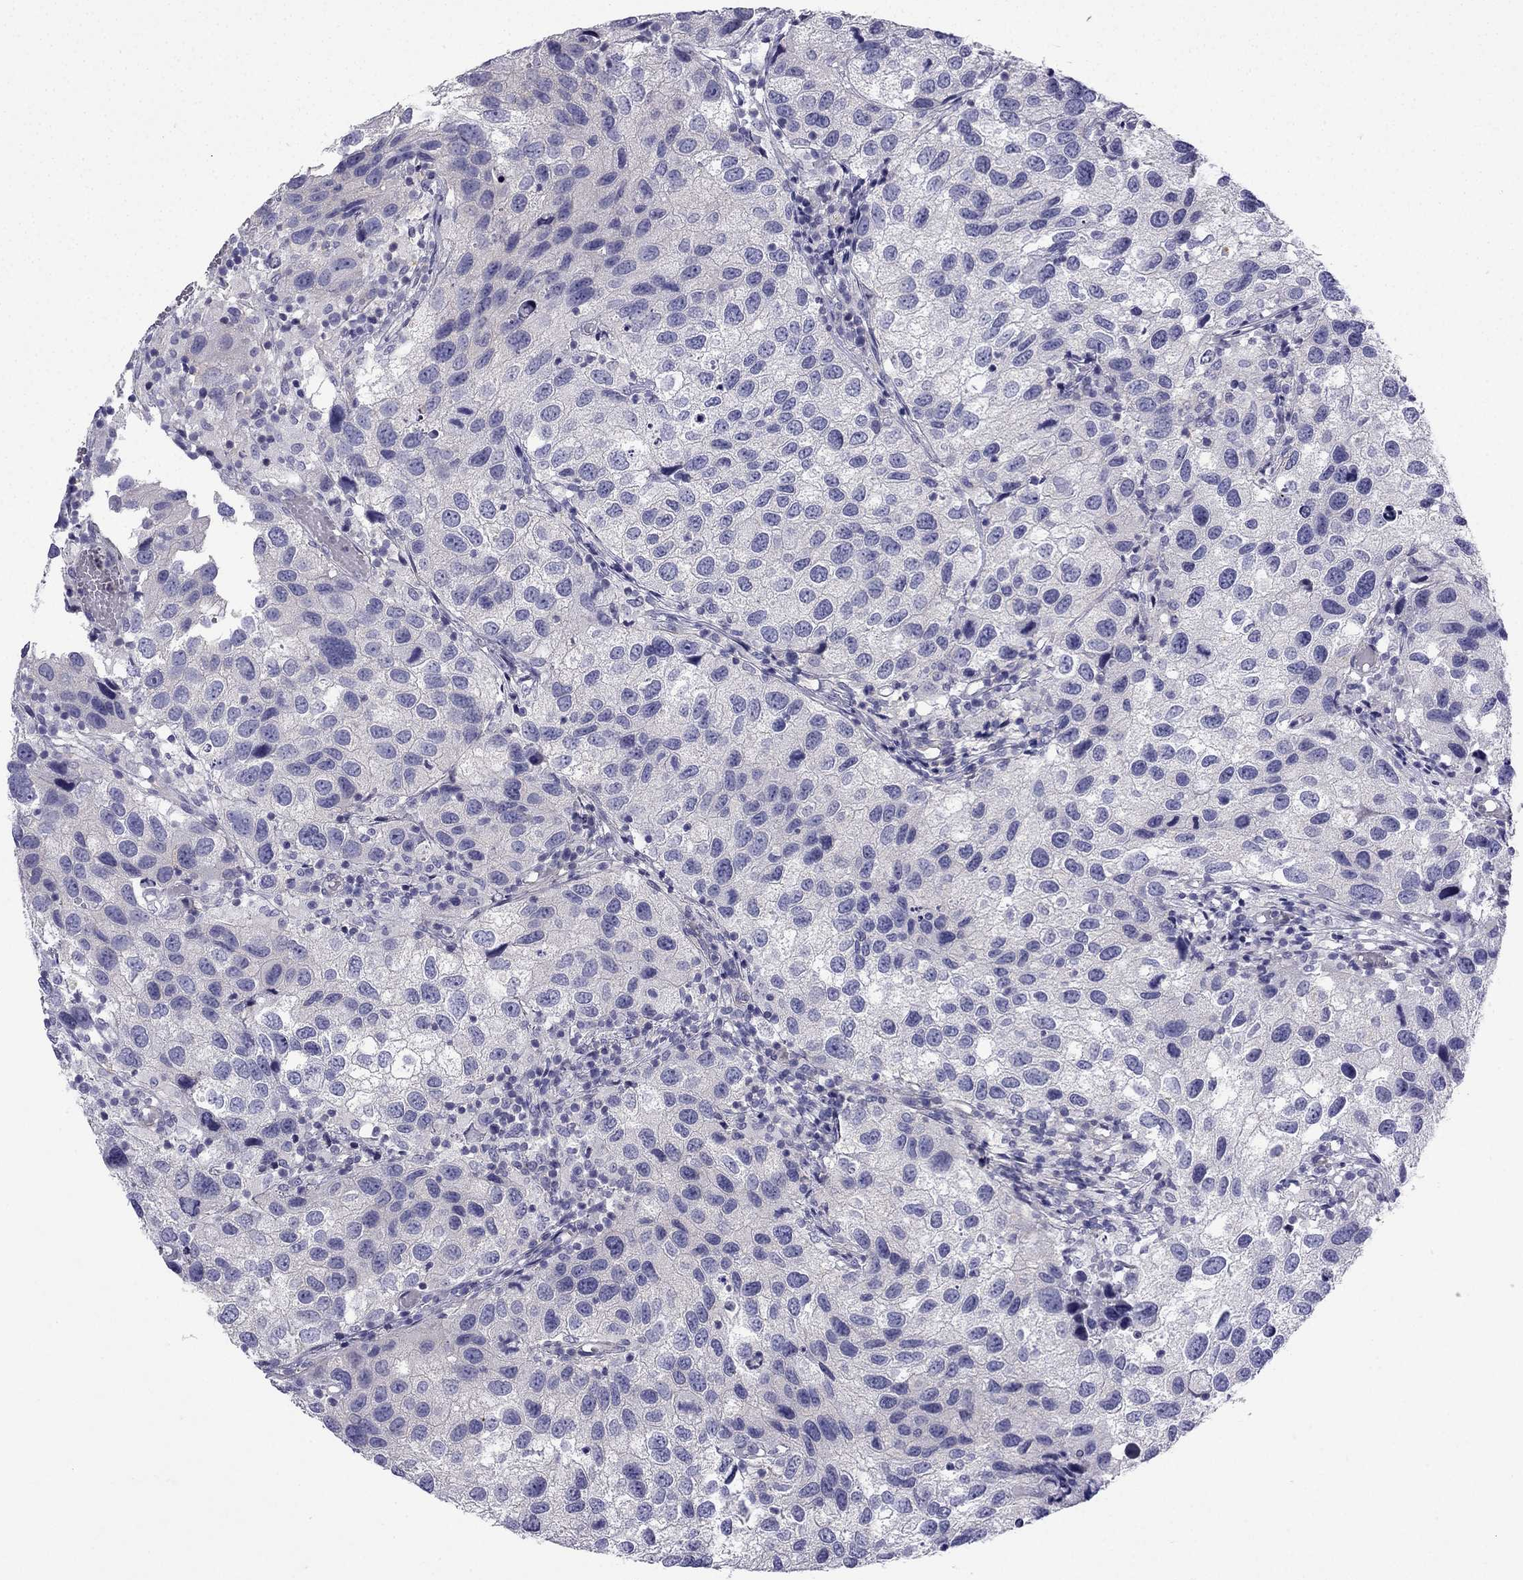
{"staining": {"intensity": "negative", "quantity": "none", "location": "none"}, "tissue": "urothelial cancer", "cell_type": "Tumor cells", "image_type": "cancer", "snomed": [{"axis": "morphology", "description": "Urothelial carcinoma, High grade"}, {"axis": "topography", "description": "Urinary bladder"}], "caption": "Immunohistochemistry (IHC) histopathology image of human urothelial carcinoma (high-grade) stained for a protein (brown), which displays no positivity in tumor cells.", "gene": "GJA8", "patient": {"sex": "male", "age": 79}}